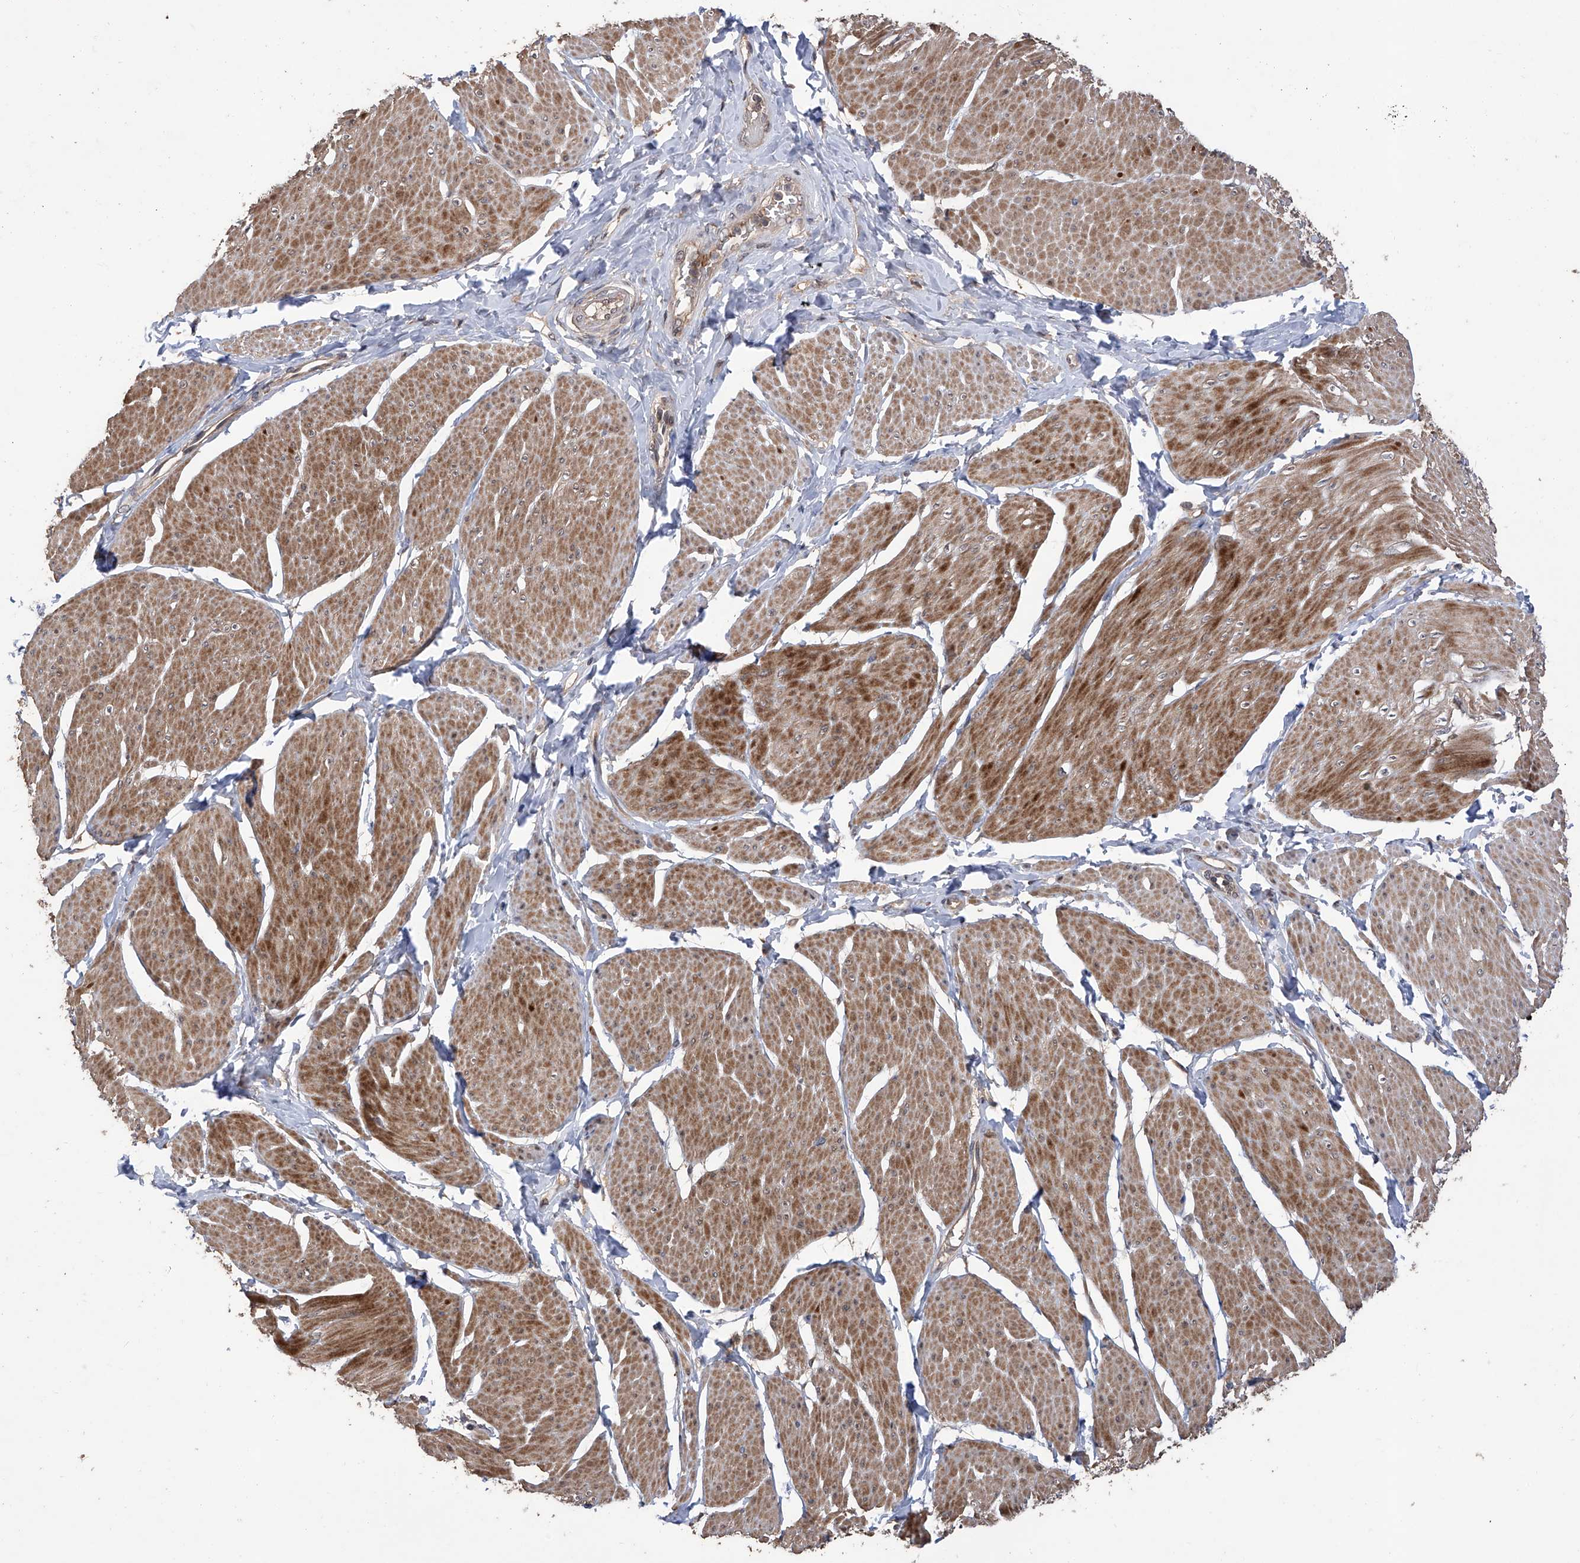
{"staining": {"intensity": "moderate", "quantity": ">75%", "location": "cytoplasmic/membranous"}, "tissue": "smooth muscle", "cell_type": "Smooth muscle cells", "image_type": "normal", "snomed": [{"axis": "morphology", "description": "Urothelial carcinoma, High grade"}, {"axis": "topography", "description": "Urinary bladder"}], "caption": "Immunohistochemical staining of benign smooth muscle exhibits medium levels of moderate cytoplasmic/membranous expression in approximately >75% of smooth muscle cells.", "gene": "LYSMD4", "patient": {"sex": "male", "age": 46}}